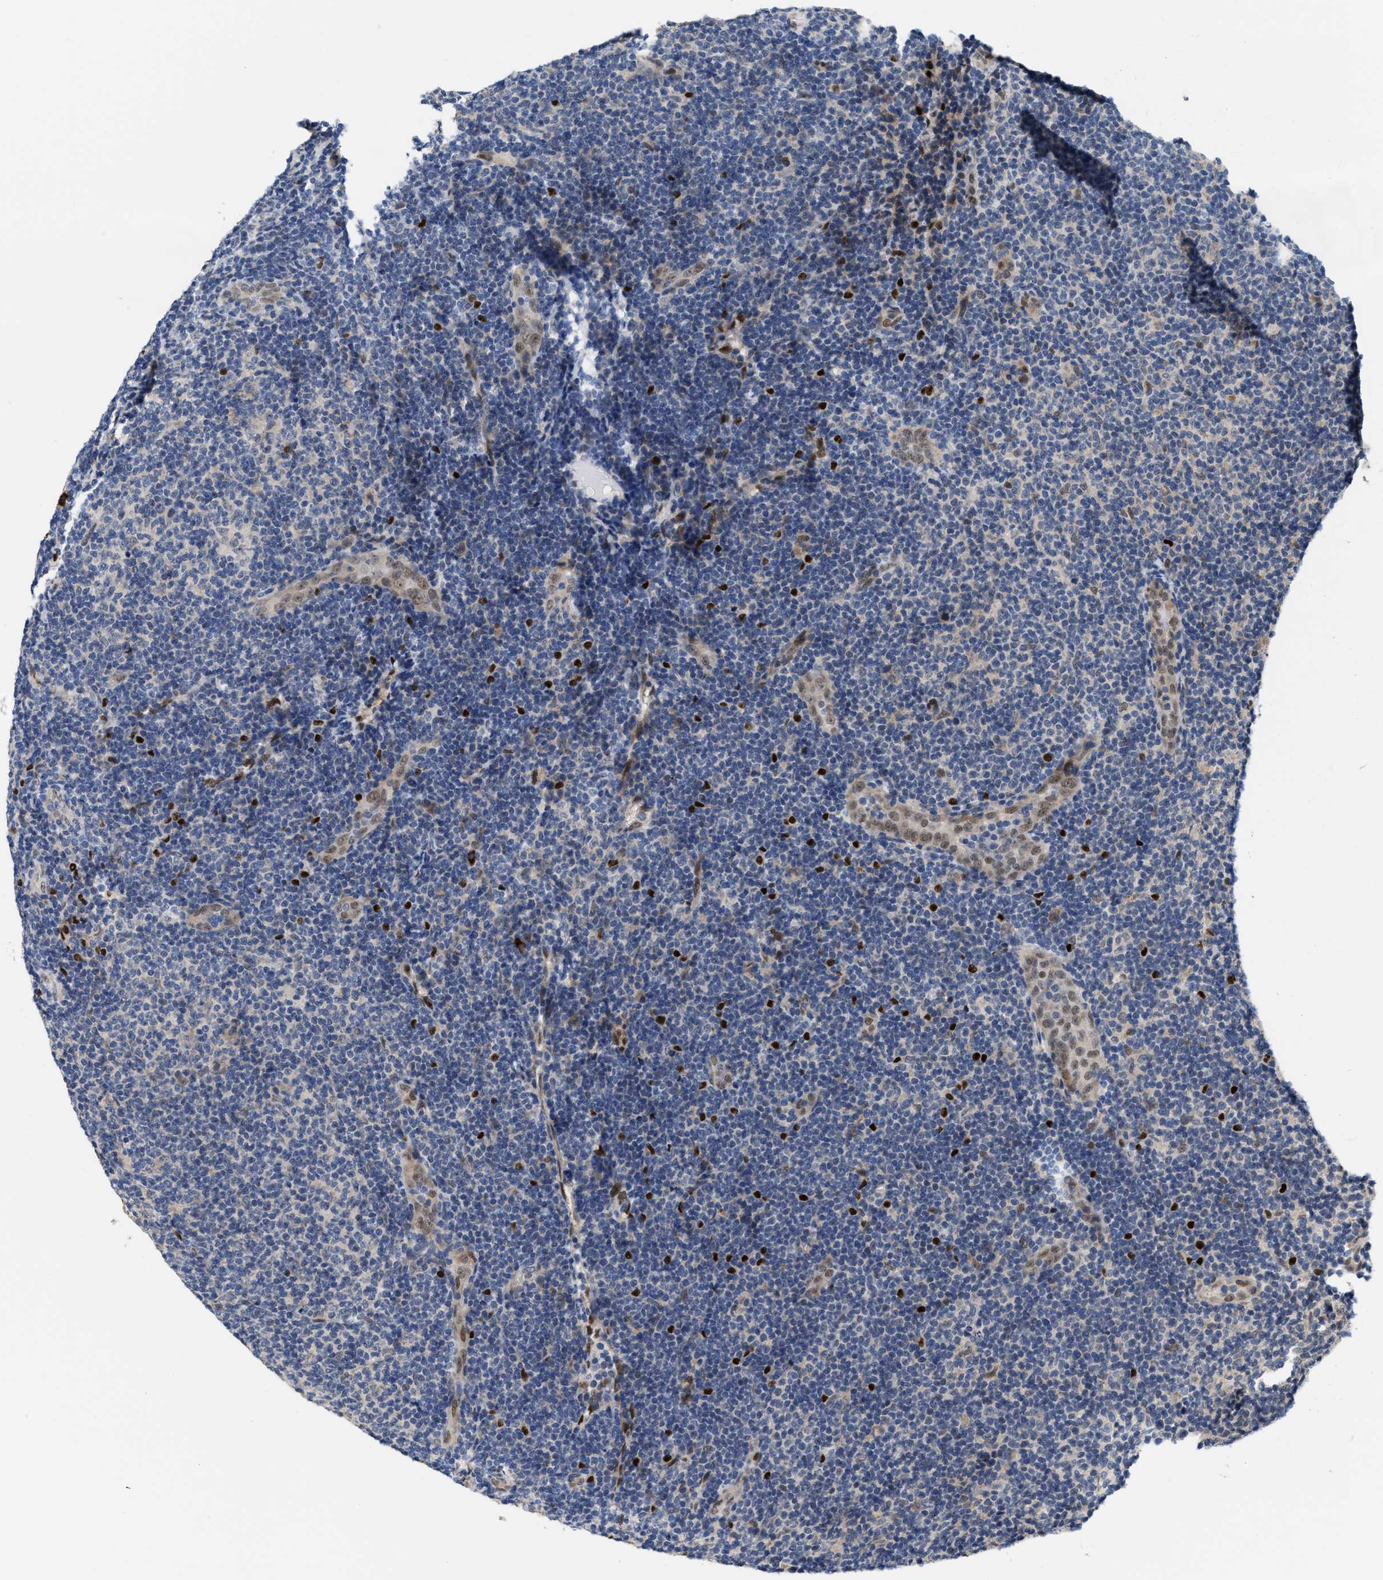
{"staining": {"intensity": "negative", "quantity": "none", "location": "none"}, "tissue": "lymphoma", "cell_type": "Tumor cells", "image_type": "cancer", "snomed": [{"axis": "morphology", "description": "Malignant lymphoma, non-Hodgkin's type, Low grade"}, {"axis": "topography", "description": "Lymph node"}], "caption": "Immunohistochemistry of human malignant lymphoma, non-Hodgkin's type (low-grade) demonstrates no expression in tumor cells. (DAB (3,3'-diaminobenzidine) immunohistochemistry (IHC), high magnification).", "gene": "TCF4", "patient": {"sex": "male", "age": 83}}